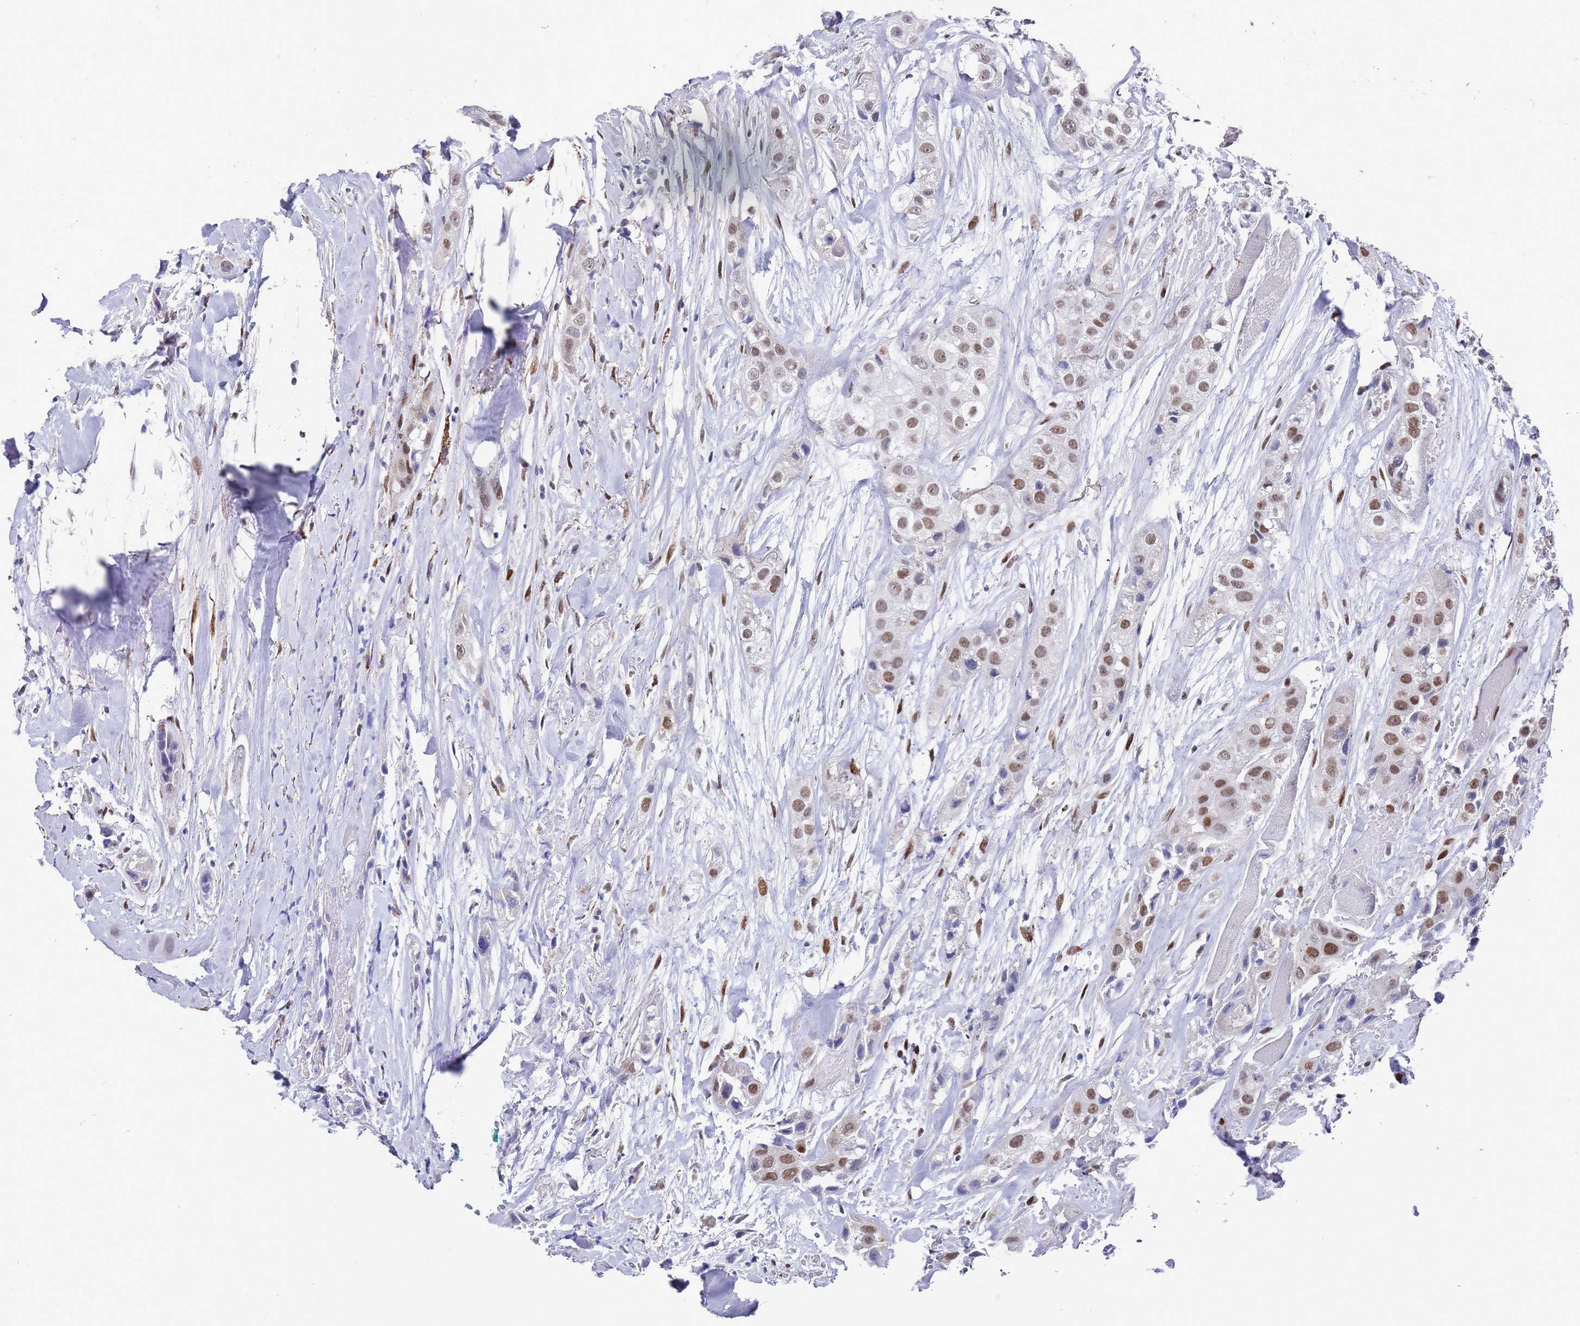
{"staining": {"intensity": "moderate", "quantity": ">75%", "location": "nuclear"}, "tissue": "head and neck cancer", "cell_type": "Tumor cells", "image_type": "cancer", "snomed": [{"axis": "morphology", "description": "Normal tissue, NOS"}, {"axis": "morphology", "description": "Squamous cell carcinoma, NOS"}, {"axis": "topography", "description": "Skeletal muscle"}, {"axis": "topography", "description": "Head-Neck"}], "caption": "Immunohistochemical staining of head and neck squamous cell carcinoma displays moderate nuclear protein positivity in approximately >75% of tumor cells.", "gene": "COPS6", "patient": {"sex": "male", "age": 51}}